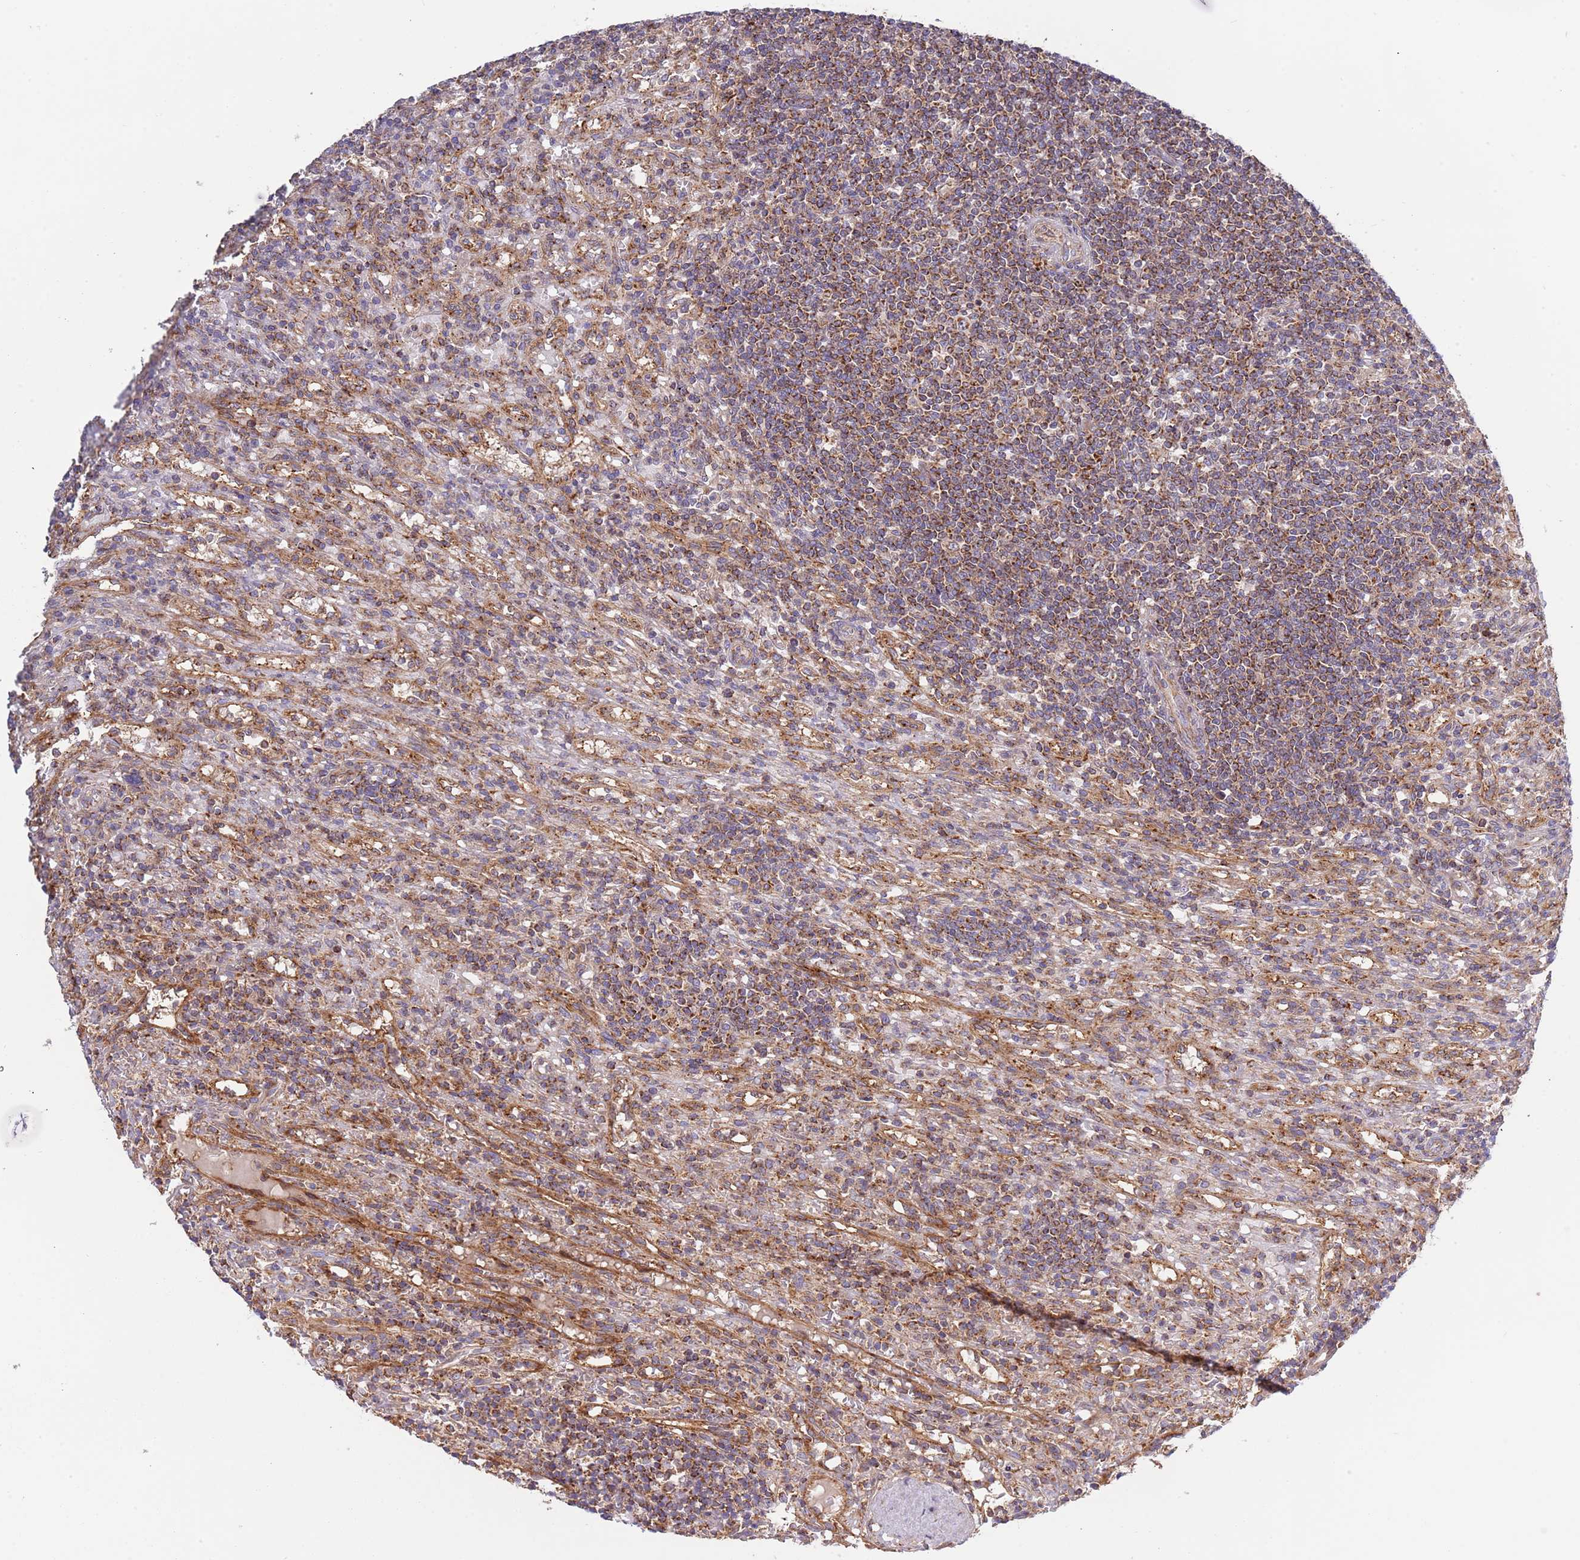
{"staining": {"intensity": "moderate", "quantity": "25%-75%", "location": "cytoplasmic/membranous"}, "tissue": "lymphoma", "cell_type": "Tumor cells", "image_type": "cancer", "snomed": [{"axis": "morphology", "description": "Malignant lymphoma, non-Hodgkin's type, Low grade"}, {"axis": "topography", "description": "Spleen"}], "caption": "A medium amount of moderate cytoplasmic/membranous staining is appreciated in approximately 25%-75% of tumor cells in malignant lymphoma, non-Hodgkin's type (low-grade) tissue.", "gene": "IRS4", "patient": {"sex": "male", "age": 76}}